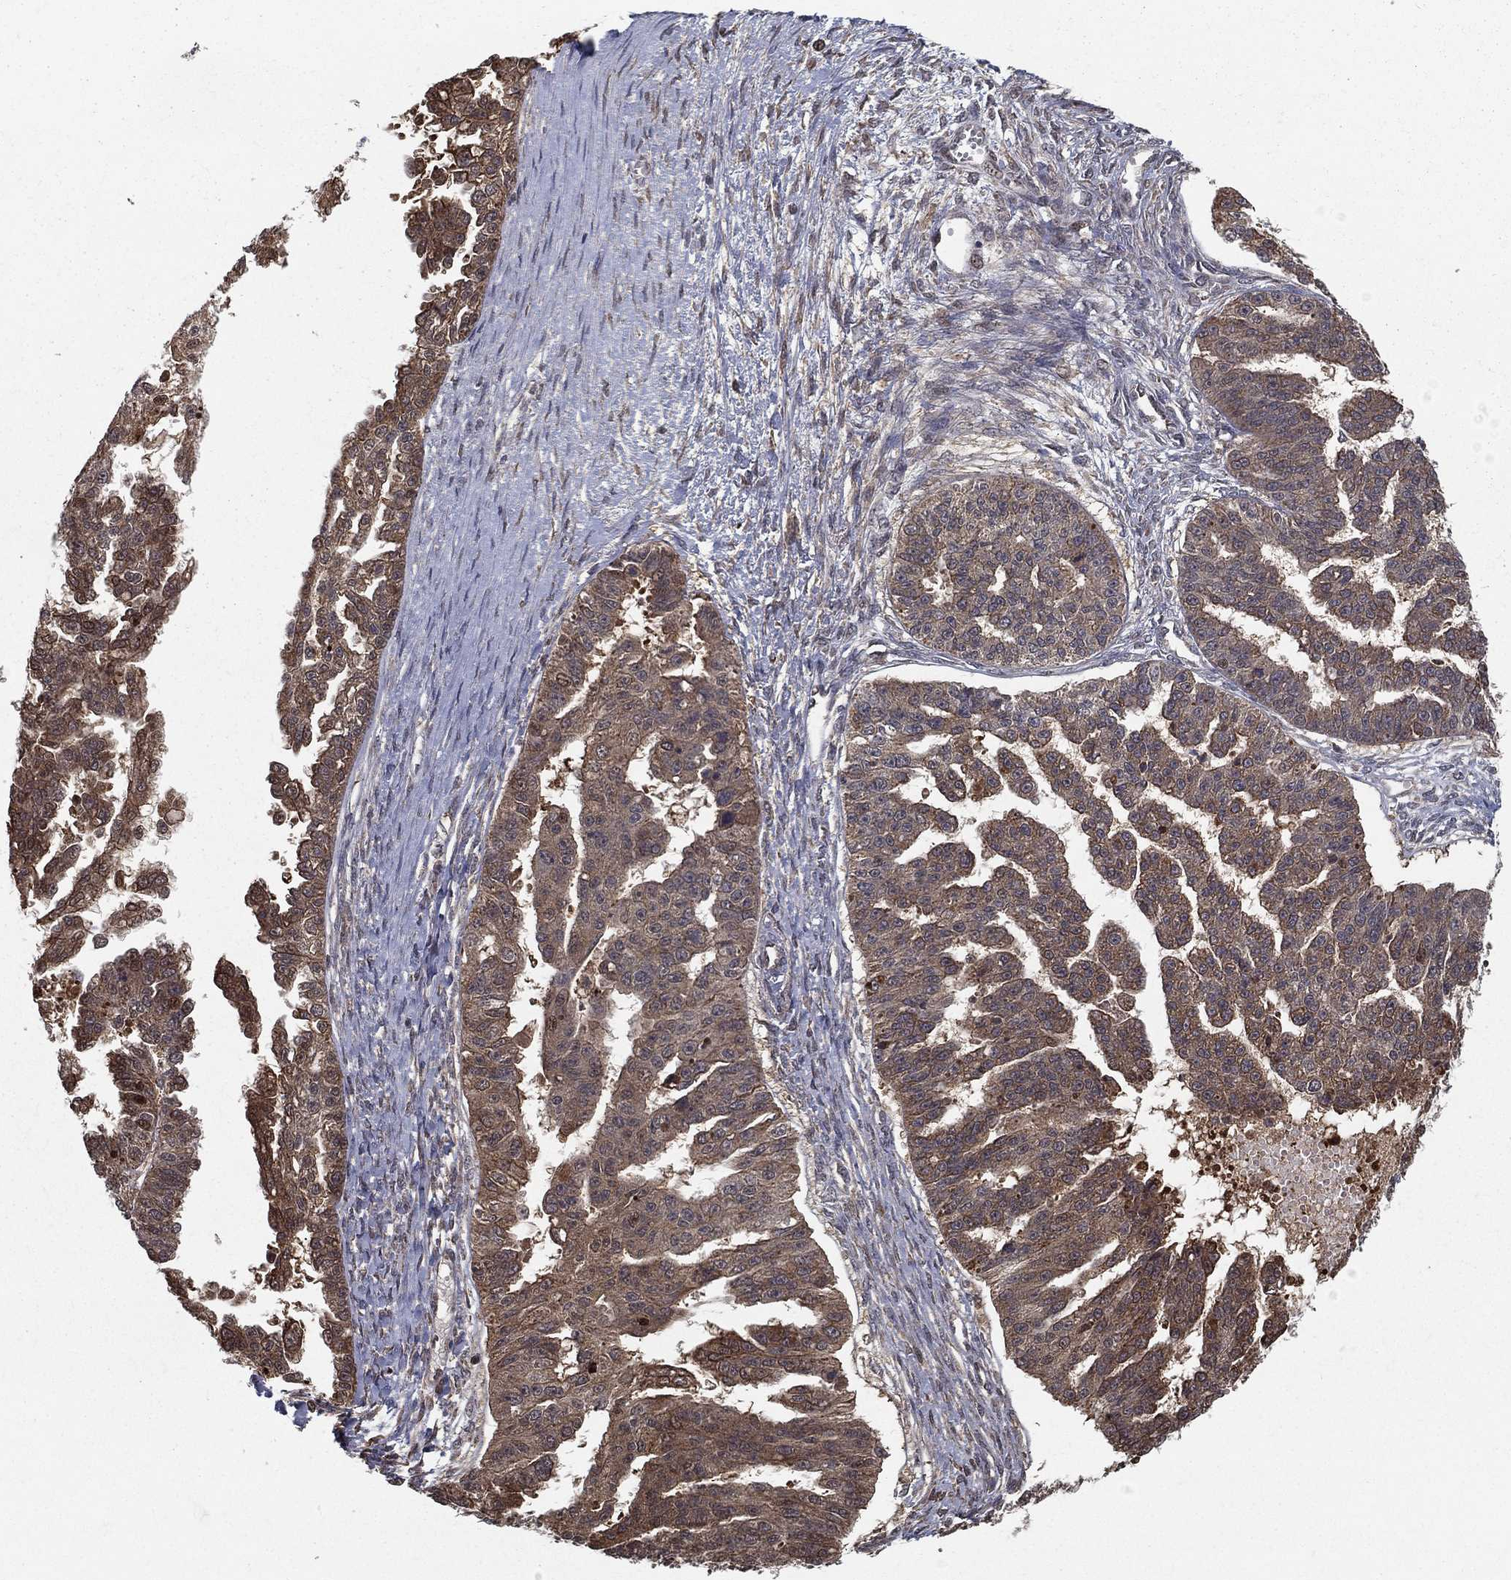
{"staining": {"intensity": "moderate", "quantity": "<25%", "location": "cytoplasmic/membranous"}, "tissue": "ovarian cancer", "cell_type": "Tumor cells", "image_type": "cancer", "snomed": [{"axis": "morphology", "description": "Cystadenocarcinoma, serous, NOS"}, {"axis": "topography", "description": "Ovary"}], "caption": "Ovarian cancer (serous cystadenocarcinoma) stained with DAB (3,3'-diaminobenzidine) immunohistochemistry exhibits low levels of moderate cytoplasmic/membranous staining in approximately <25% of tumor cells. Using DAB (3,3'-diaminobenzidine) (brown) and hematoxylin (blue) stains, captured at high magnification using brightfield microscopy.", "gene": "SLC6A6", "patient": {"sex": "female", "age": 58}}